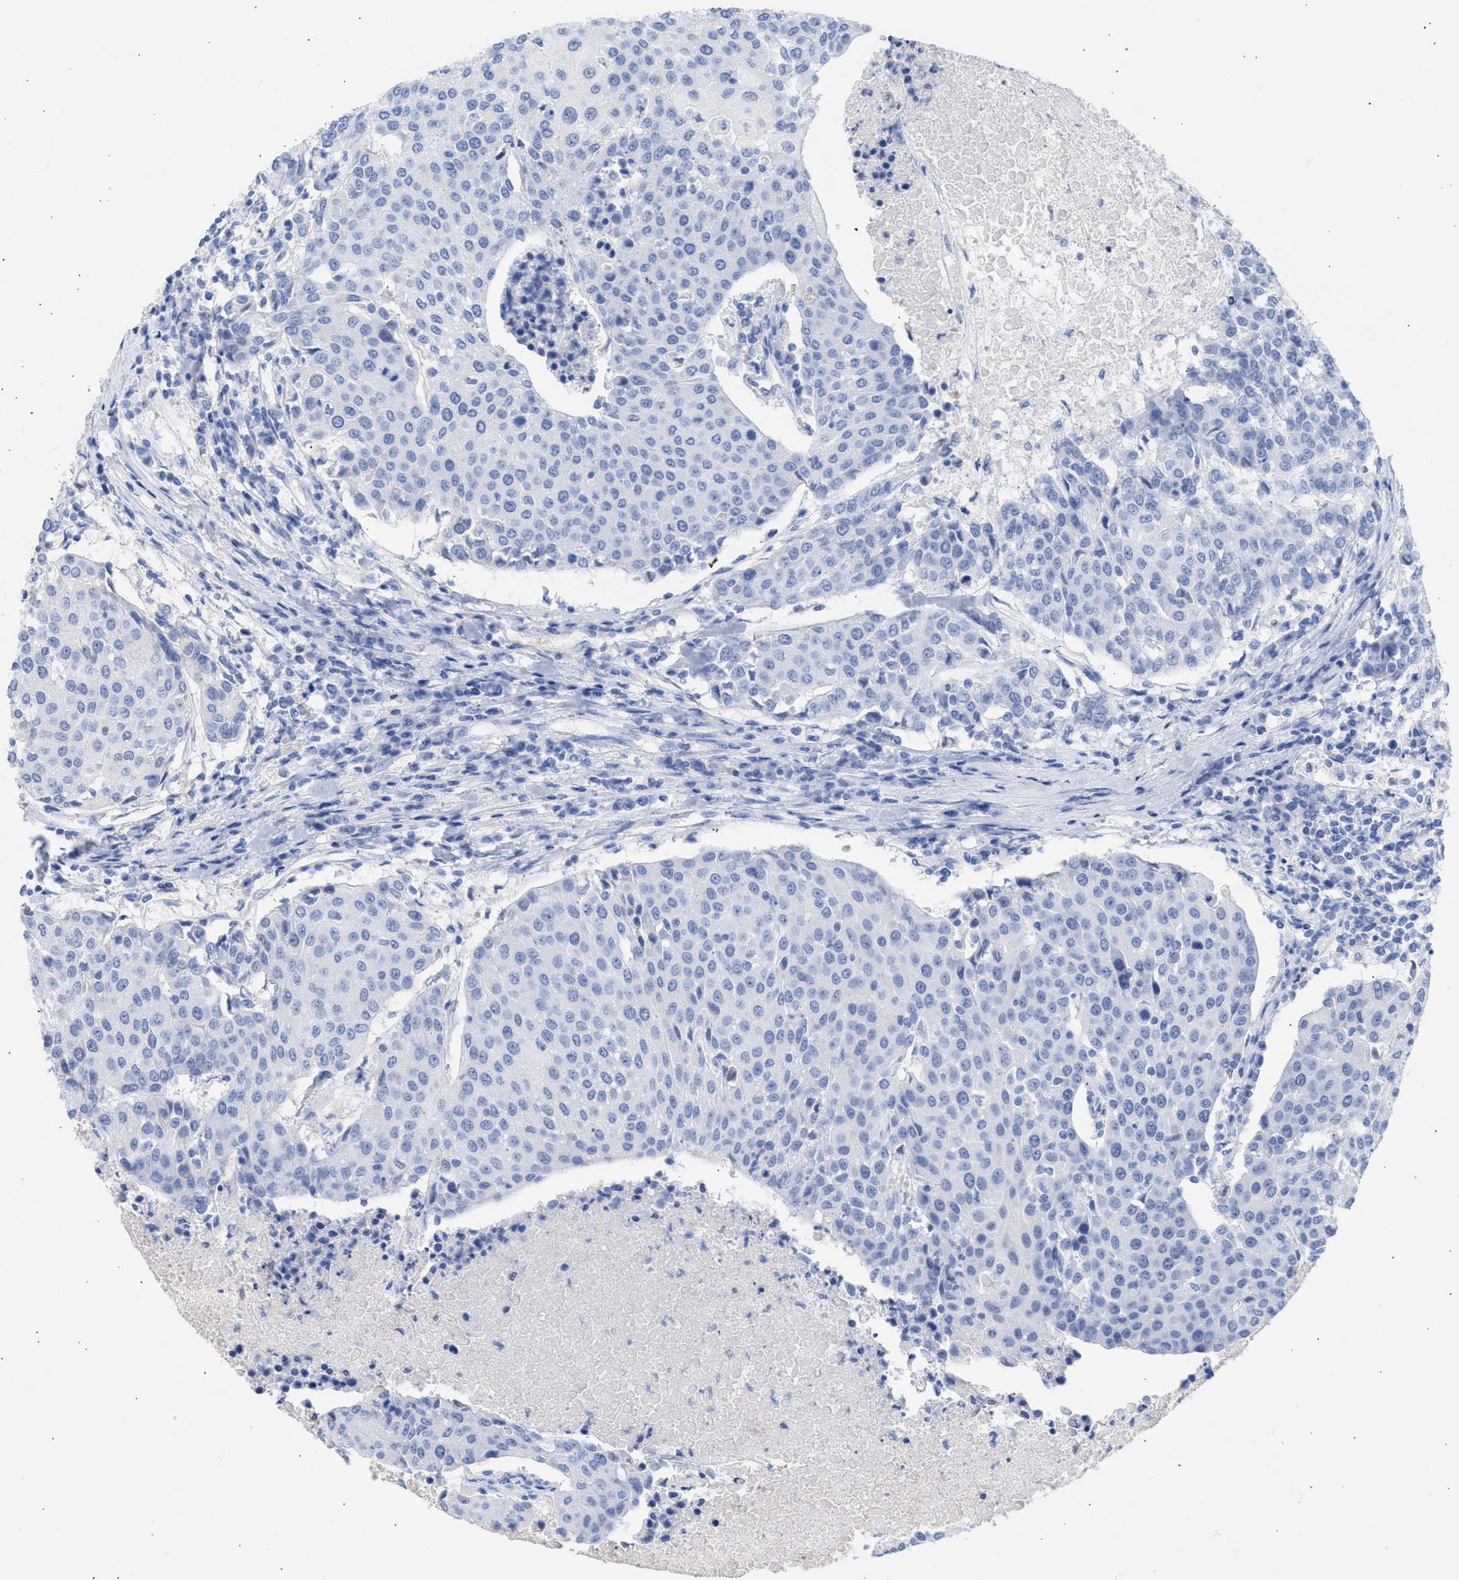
{"staining": {"intensity": "negative", "quantity": "none", "location": "none"}, "tissue": "urothelial cancer", "cell_type": "Tumor cells", "image_type": "cancer", "snomed": [{"axis": "morphology", "description": "Urothelial carcinoma, High grade"}, {"axis": "topography", "description": "Urinary bladder"}], "caption": "Immunohistochemistry photomicrograph of neoplastic tissue: urothelial carcinoma (high-grade) stained with DAB (3,3'-diaminobenzidine) displays no significant protein expression in tumor cells.", "gene": "RSPH1", "patient": {"sex": "female", "age": 85}}